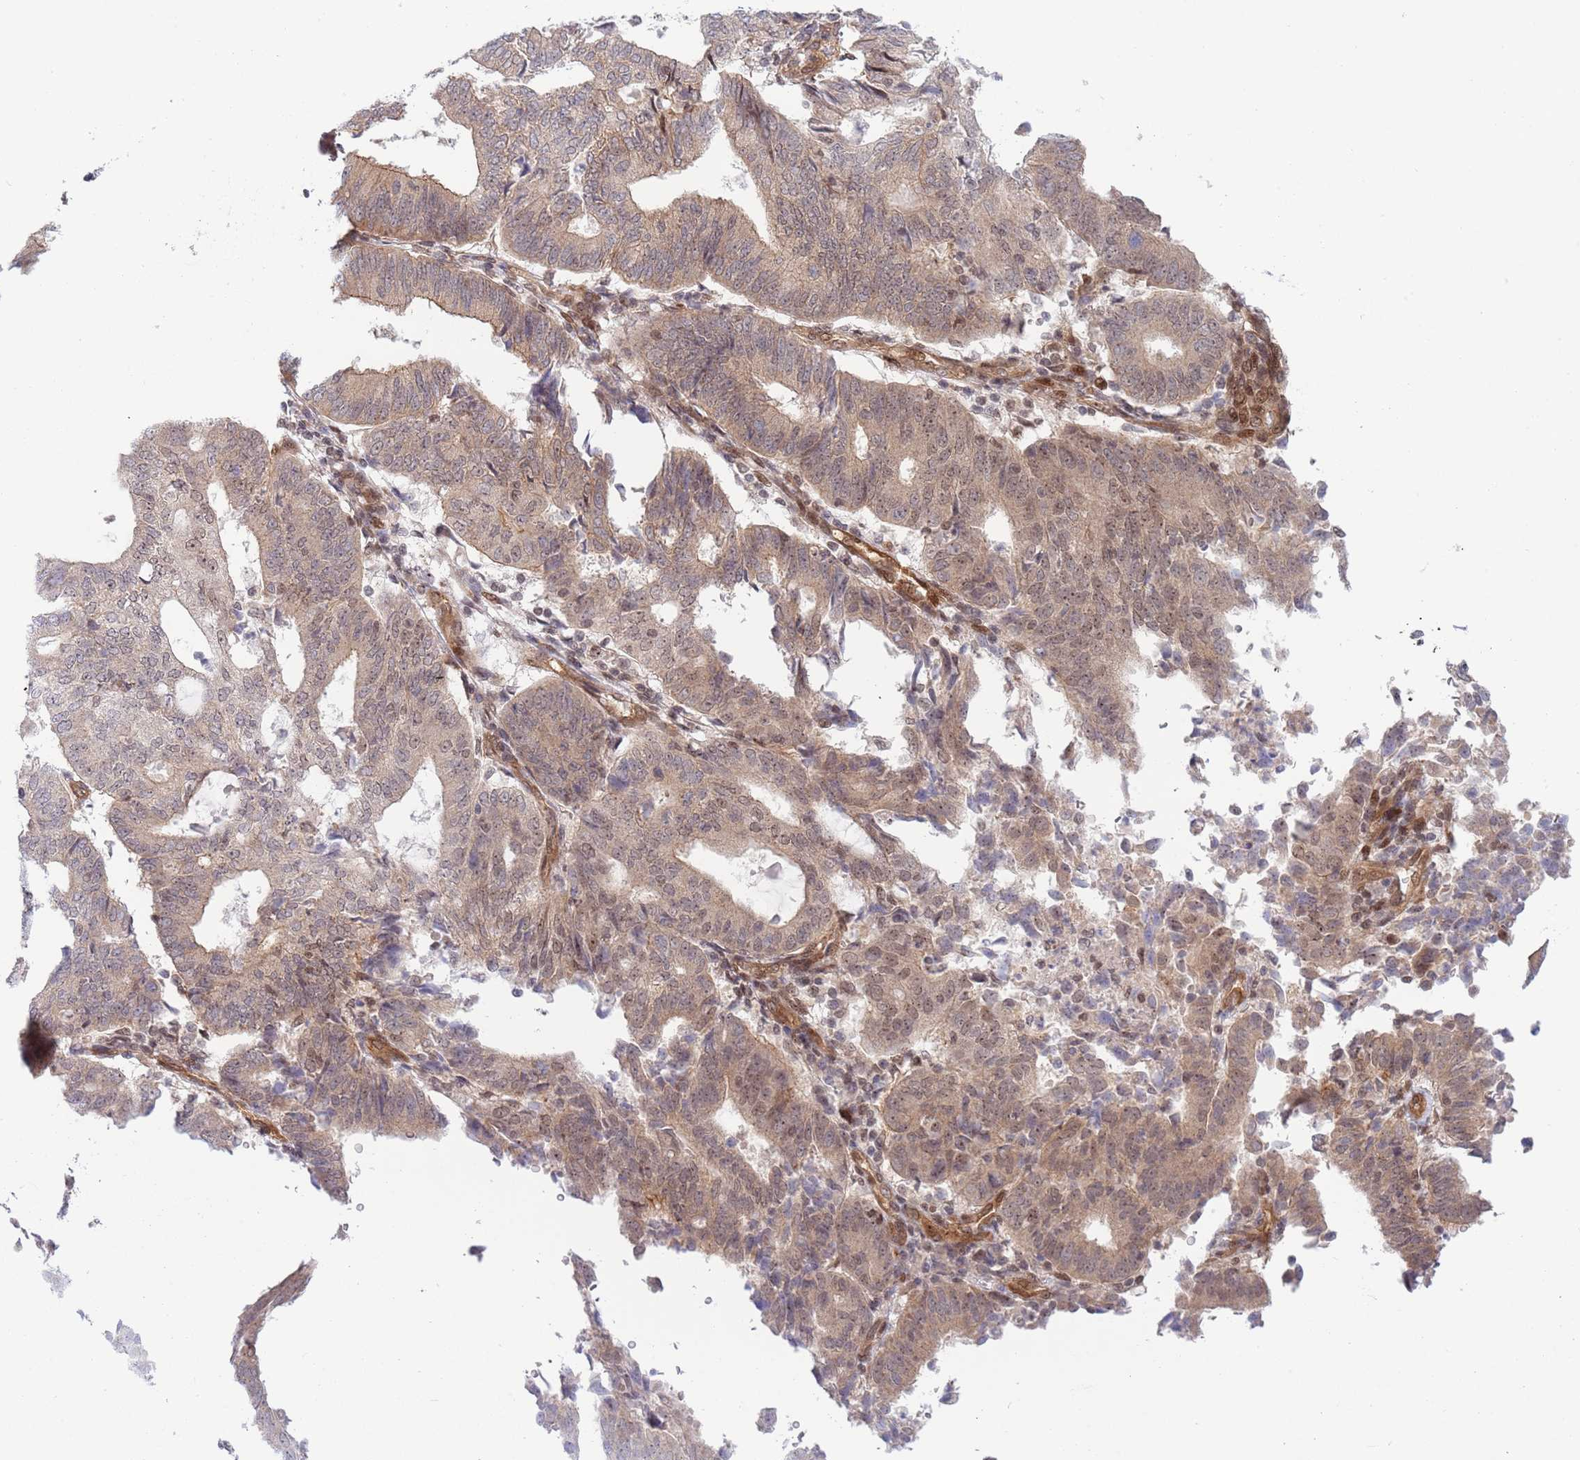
{"staining": {"intensity": "weak", "quantity": ">75%", "location": "cytoplasmic/membranous,nuclear"}, "tissue": "endometrial cancer", "cell_type": "Tumor cells", "image_type": "cancer", "snomed": [{"axis": "morphology", "description": "Adenocarcinoma, NOS"}, {"axis": "topography", "description": "Endometrium"}], "caption": "Immunohistochemistry (IHC) (DAB (3,3'-diaminobenzidine)) staining of human endometrial adenocarcinoma demonstrates weak cytoplasmic/membranous and nuclear protein positivity in approximately >75% of tumor cells.", "gene": "TBX10", "patient": {"sex": "female", "age": 70}}